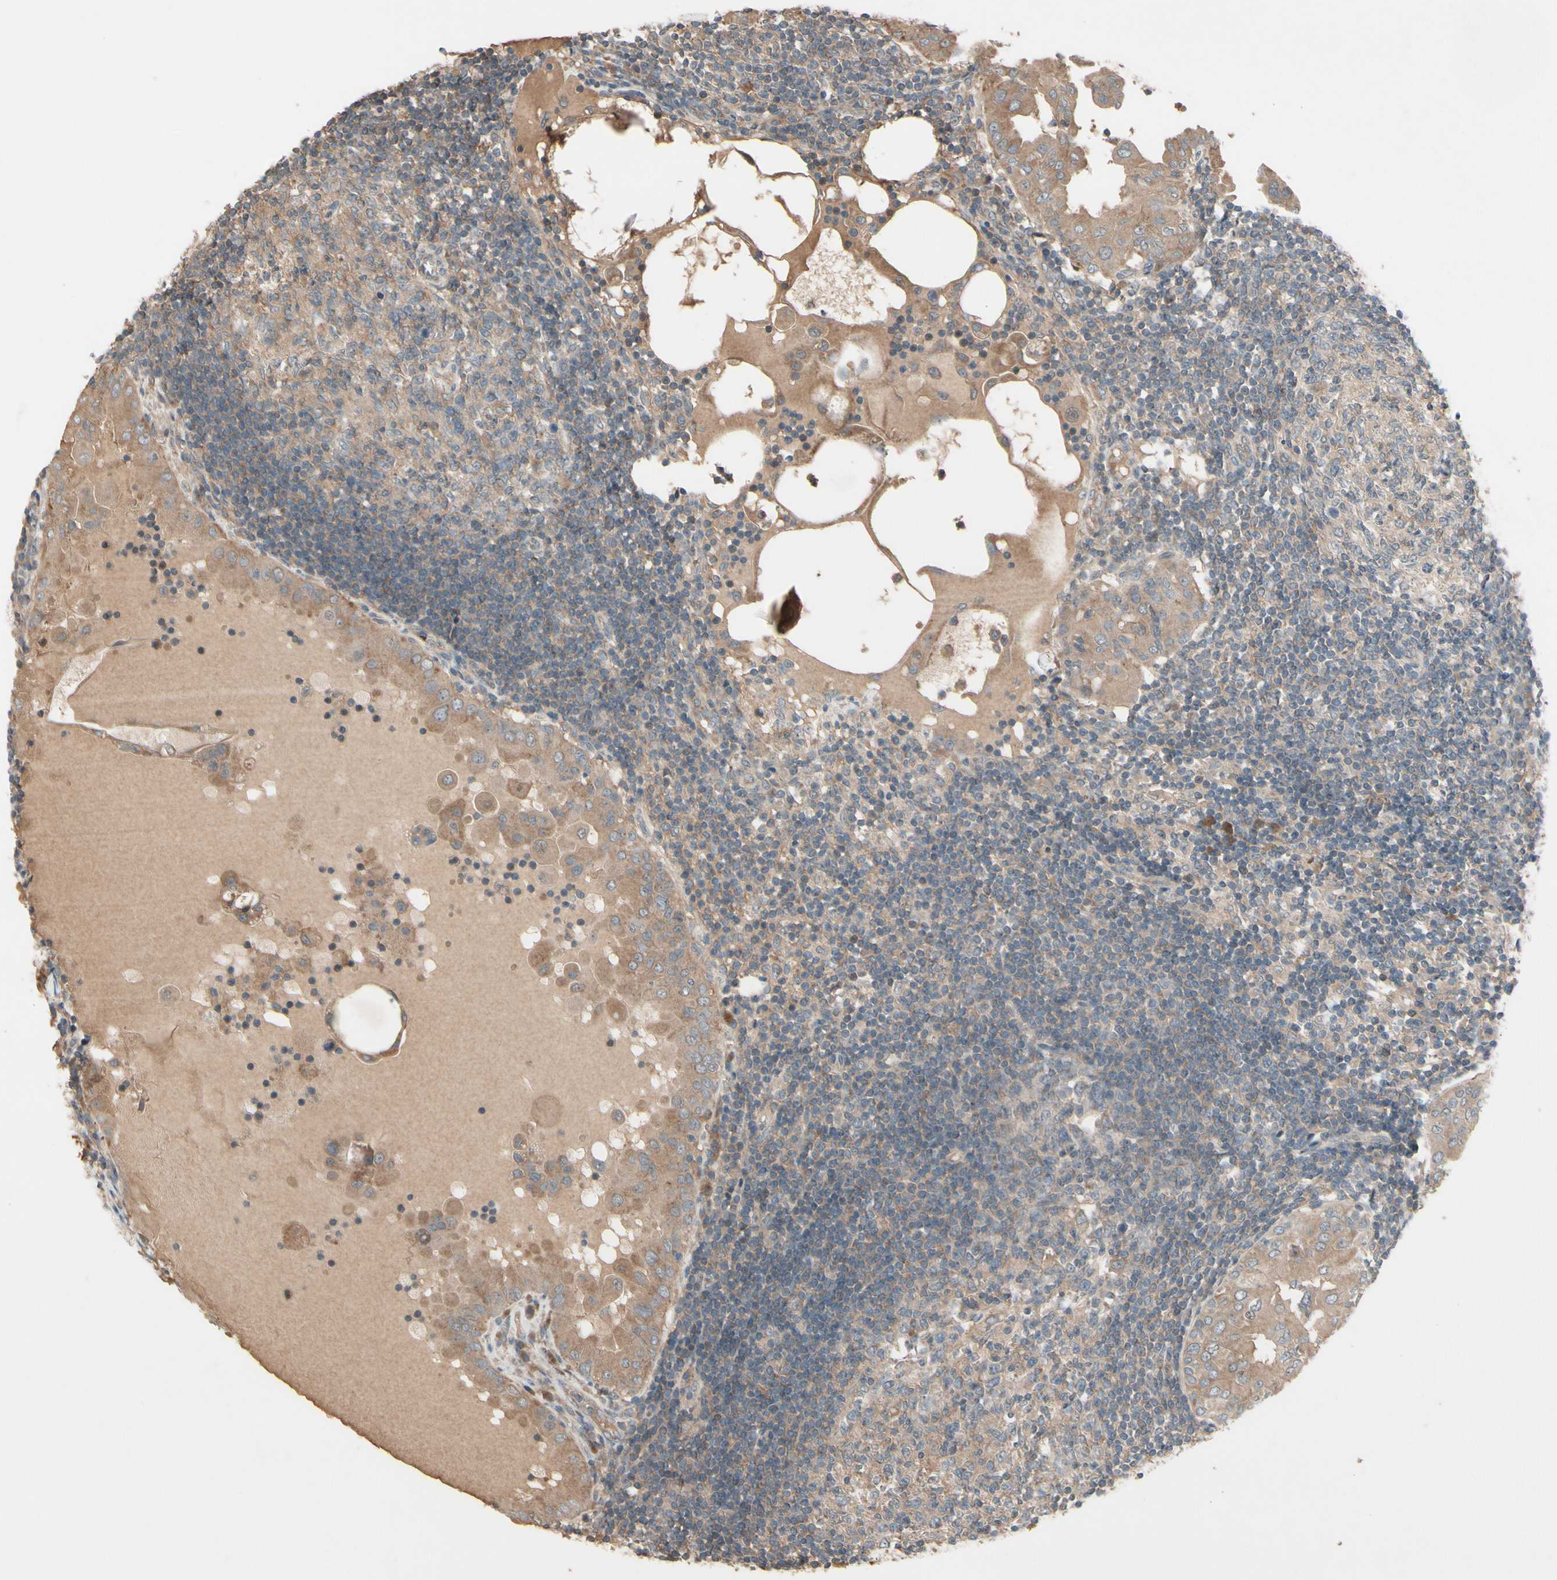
{"staining": {"intensity": "moderate", "quantity": ">75%", "location": "cytoplasmic/membranous"}, "tissue": "thyroid cancer", "cell_type": "Tumor cells", "image_type": "cancer", "snomed": [{"axis": "morphology", "description": "Papillary adenocarcinoma, NOS"}, {"axis": "topography", "description": "Thyroid gland"}], "caption": "Brown immunohistochemical staining in human papillary adenocarcinoma (thyroid) displays moderate cytoplasmic/membranous staining in about >75% of tumor cells.", "gene": "NSF", "patient": {"sex": "male", "age": 33}}